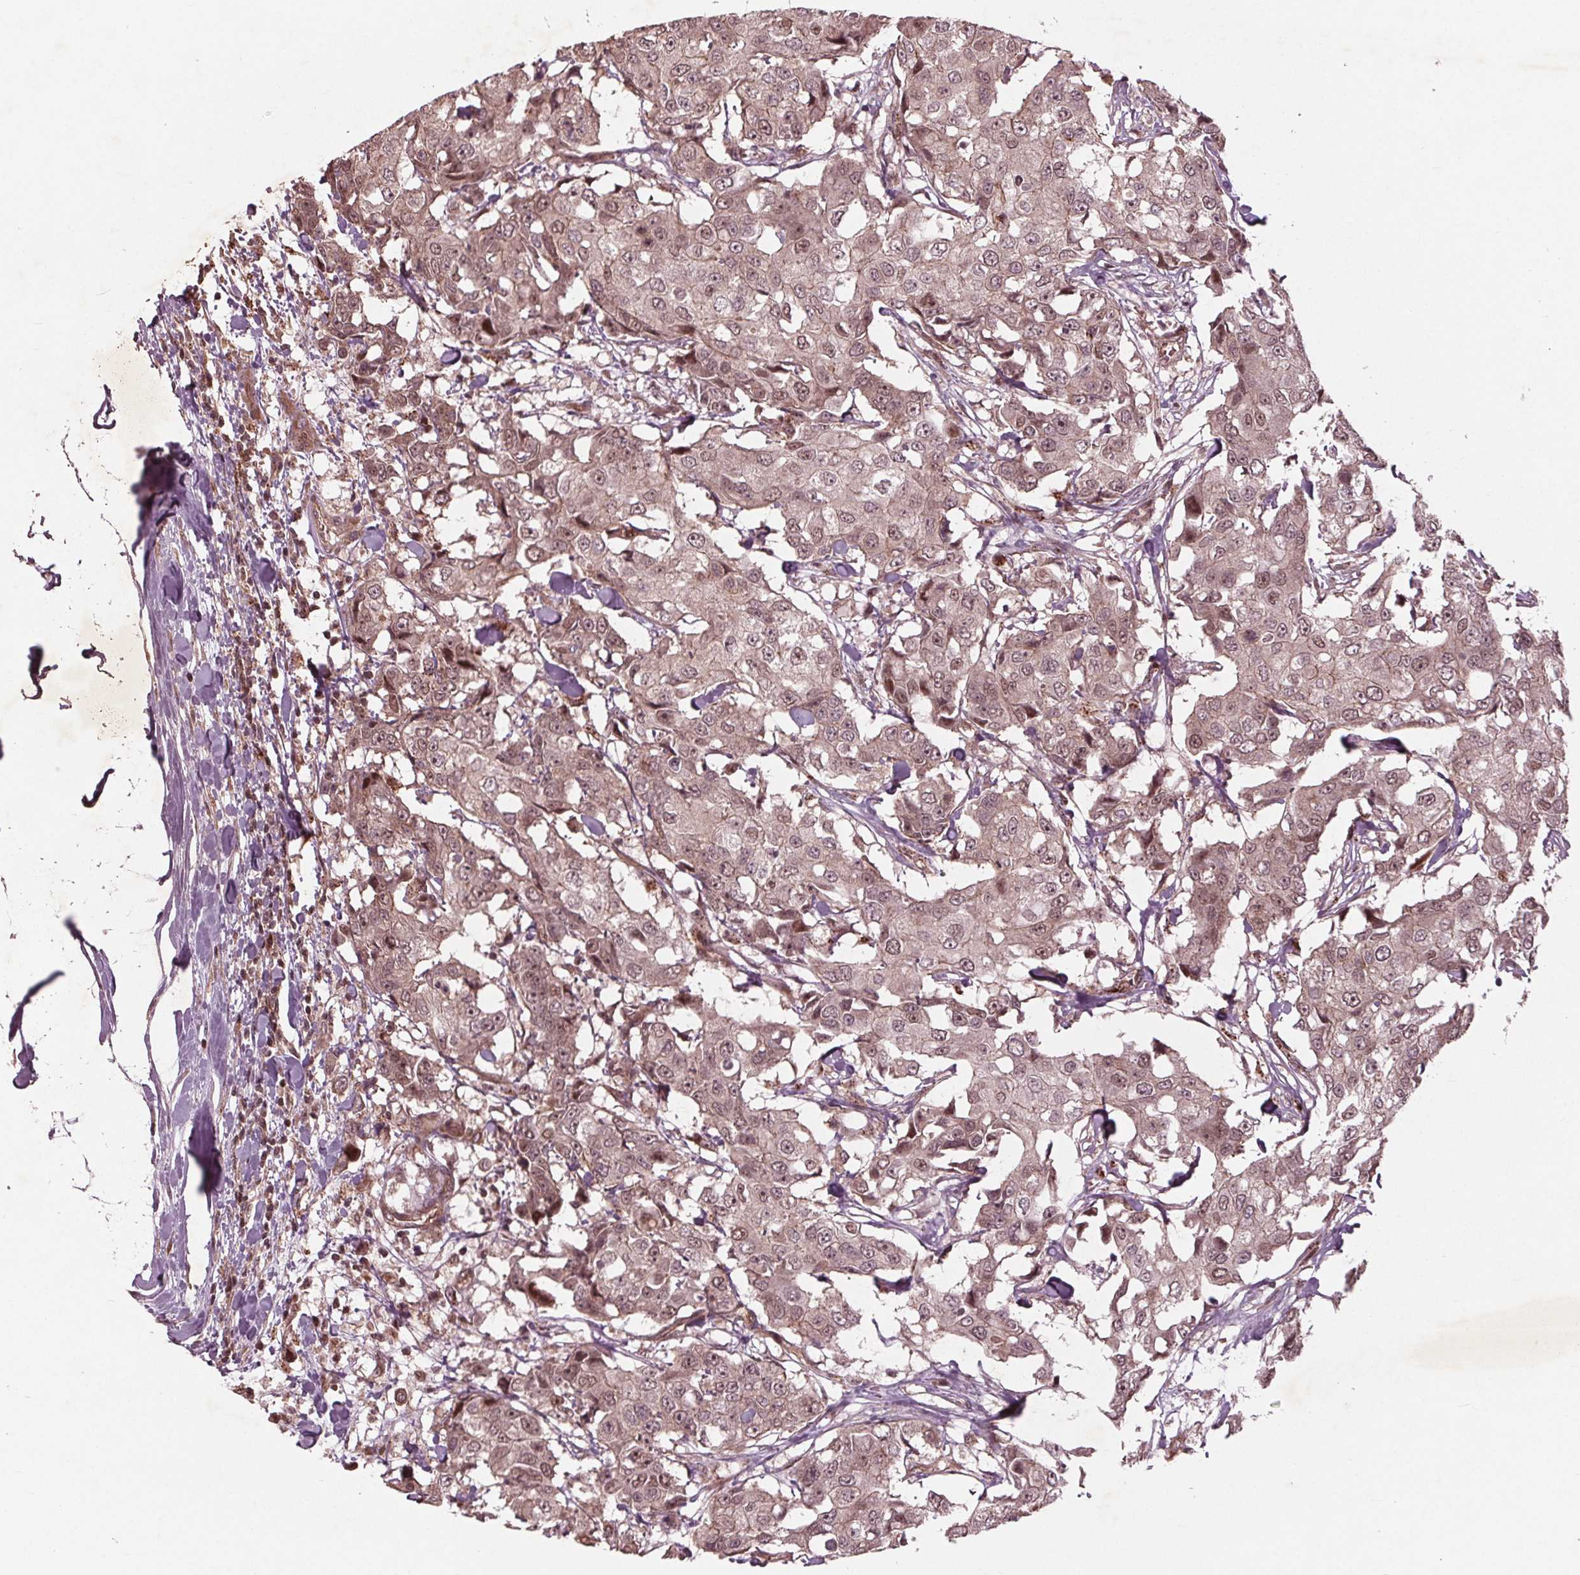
{"staining": {"intensity": "weak", "quantity": ">75%", "location": "cytoplasmic/membranous,nuclear"}, "tissue": "breast cancer", "cell_type": "Tumor cells", "image_type": "cancer", "snomed": [{"axis": "morphology", "description": "Duct carcinoma"}, {"axis": "topography", "description": "Breast"}], "caption": "High-magnification brightfield microscopy of breast intraductal carcinoma stained with DAB (3,3'-diaminobenzidine) (brown) and counterstained with hematoxylin (blue). tumor cells exhibit weak cytoplasmic/membranous and nuclear staining is identified in about>75% of cells.", "gene": "CDKL4", "patient": {"sex": "female", "age": 27}}